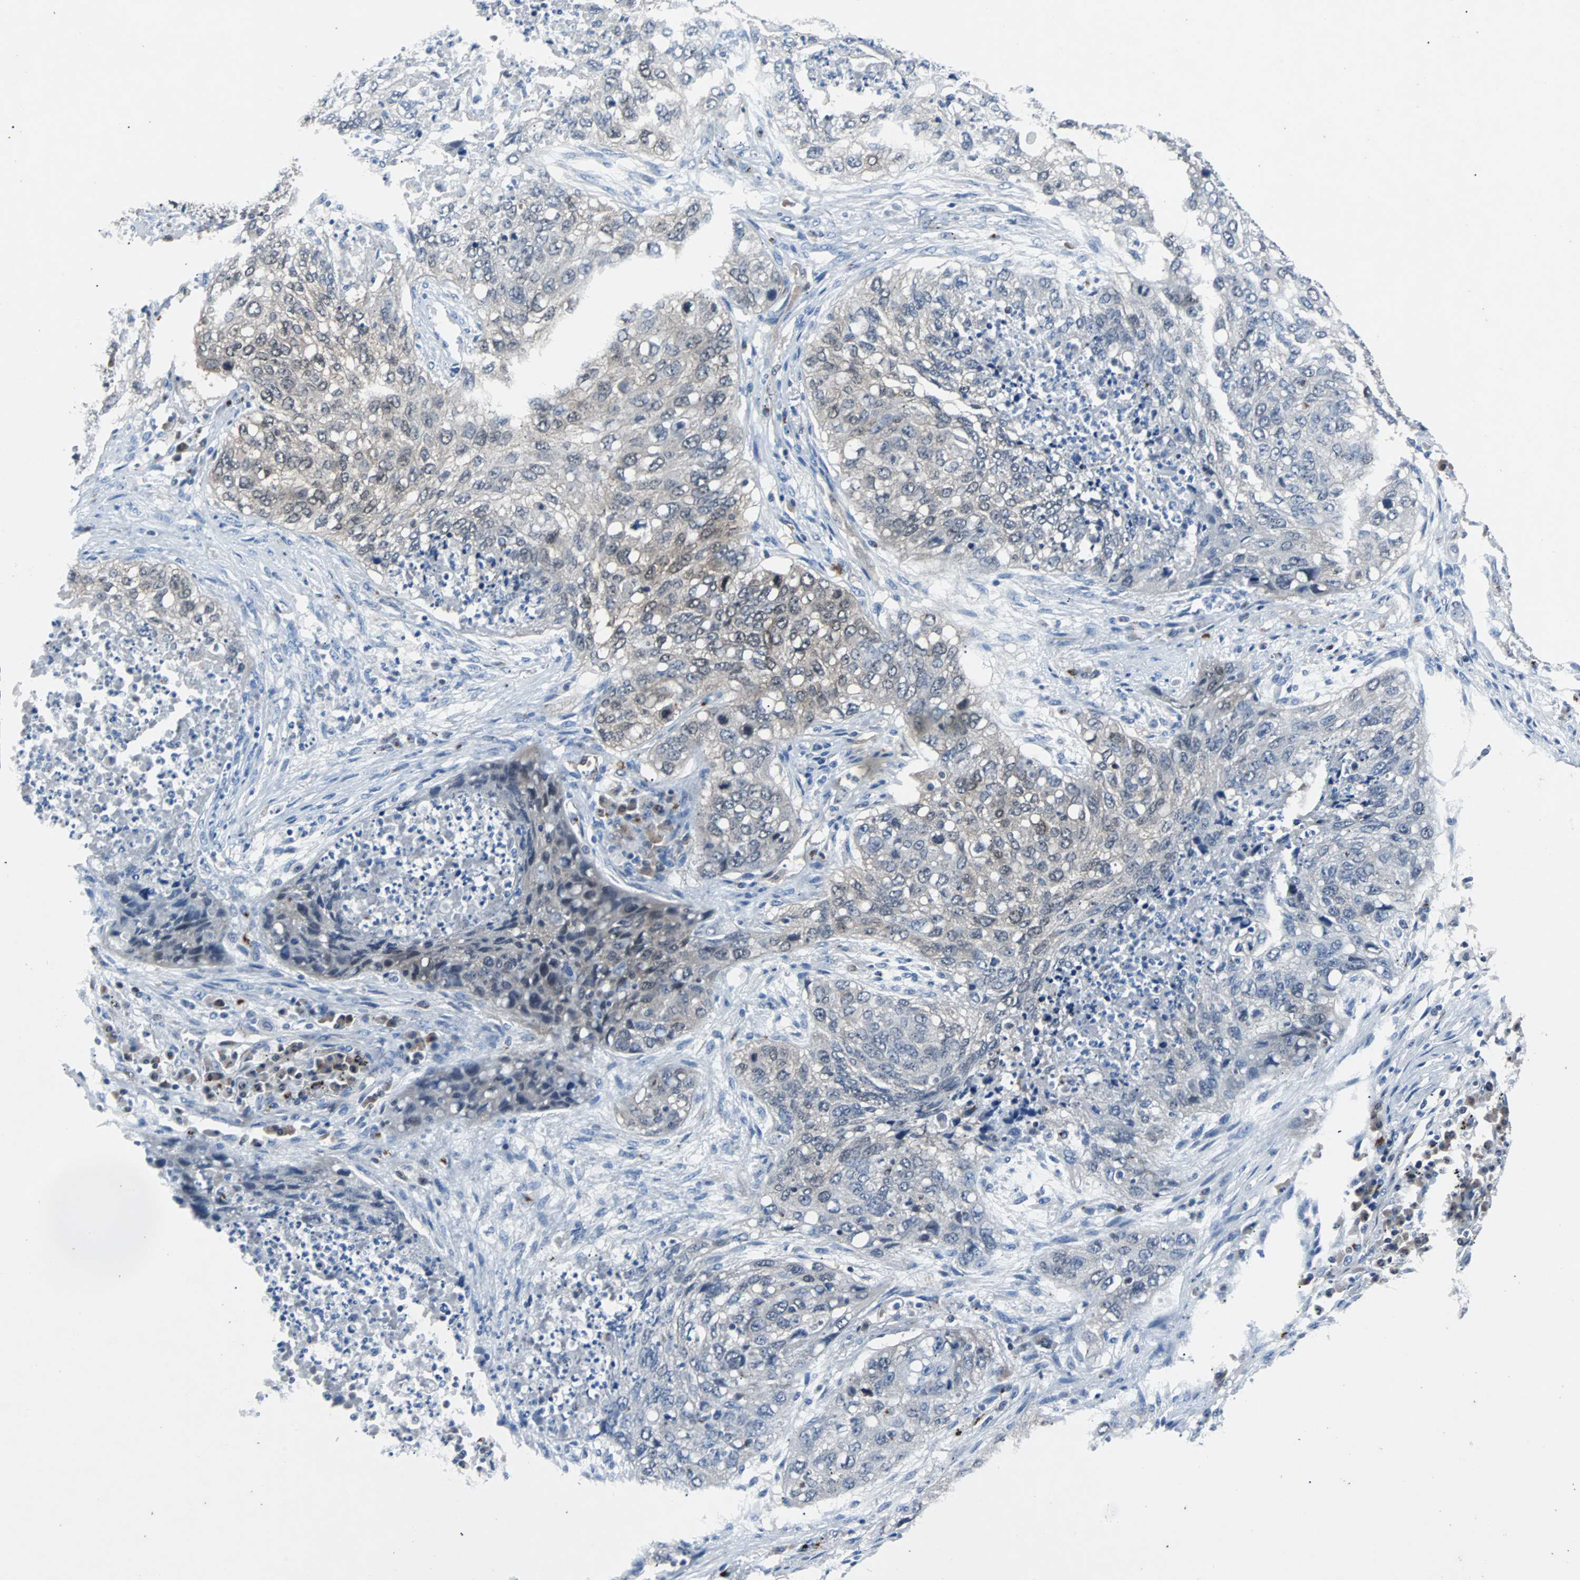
{"staining": {"intensity": "weak", "quantity": "<25%", "location": "nuclear"}, "tissue": "lung cancer", "cell_type": "Tumor cells", "image_type": "cancer", "snomed": [{"axis": "morphology", "description": "Squamous cell carcinoma, NOS"}, {"axis": "topography", "description": "Lung"}], "caption": "This image is of squamous cell carcinoma (lung) stained with immunohistochemistry (IHC) to label a protein in brown with the nuclei are counter-stained blue. There is no positivity in tumor cells. (Immunohistochemistry, brightfield microscopy, high magnification).", "gene": "MAP2K6", "patient": {"sex": "female", "age": 63}}